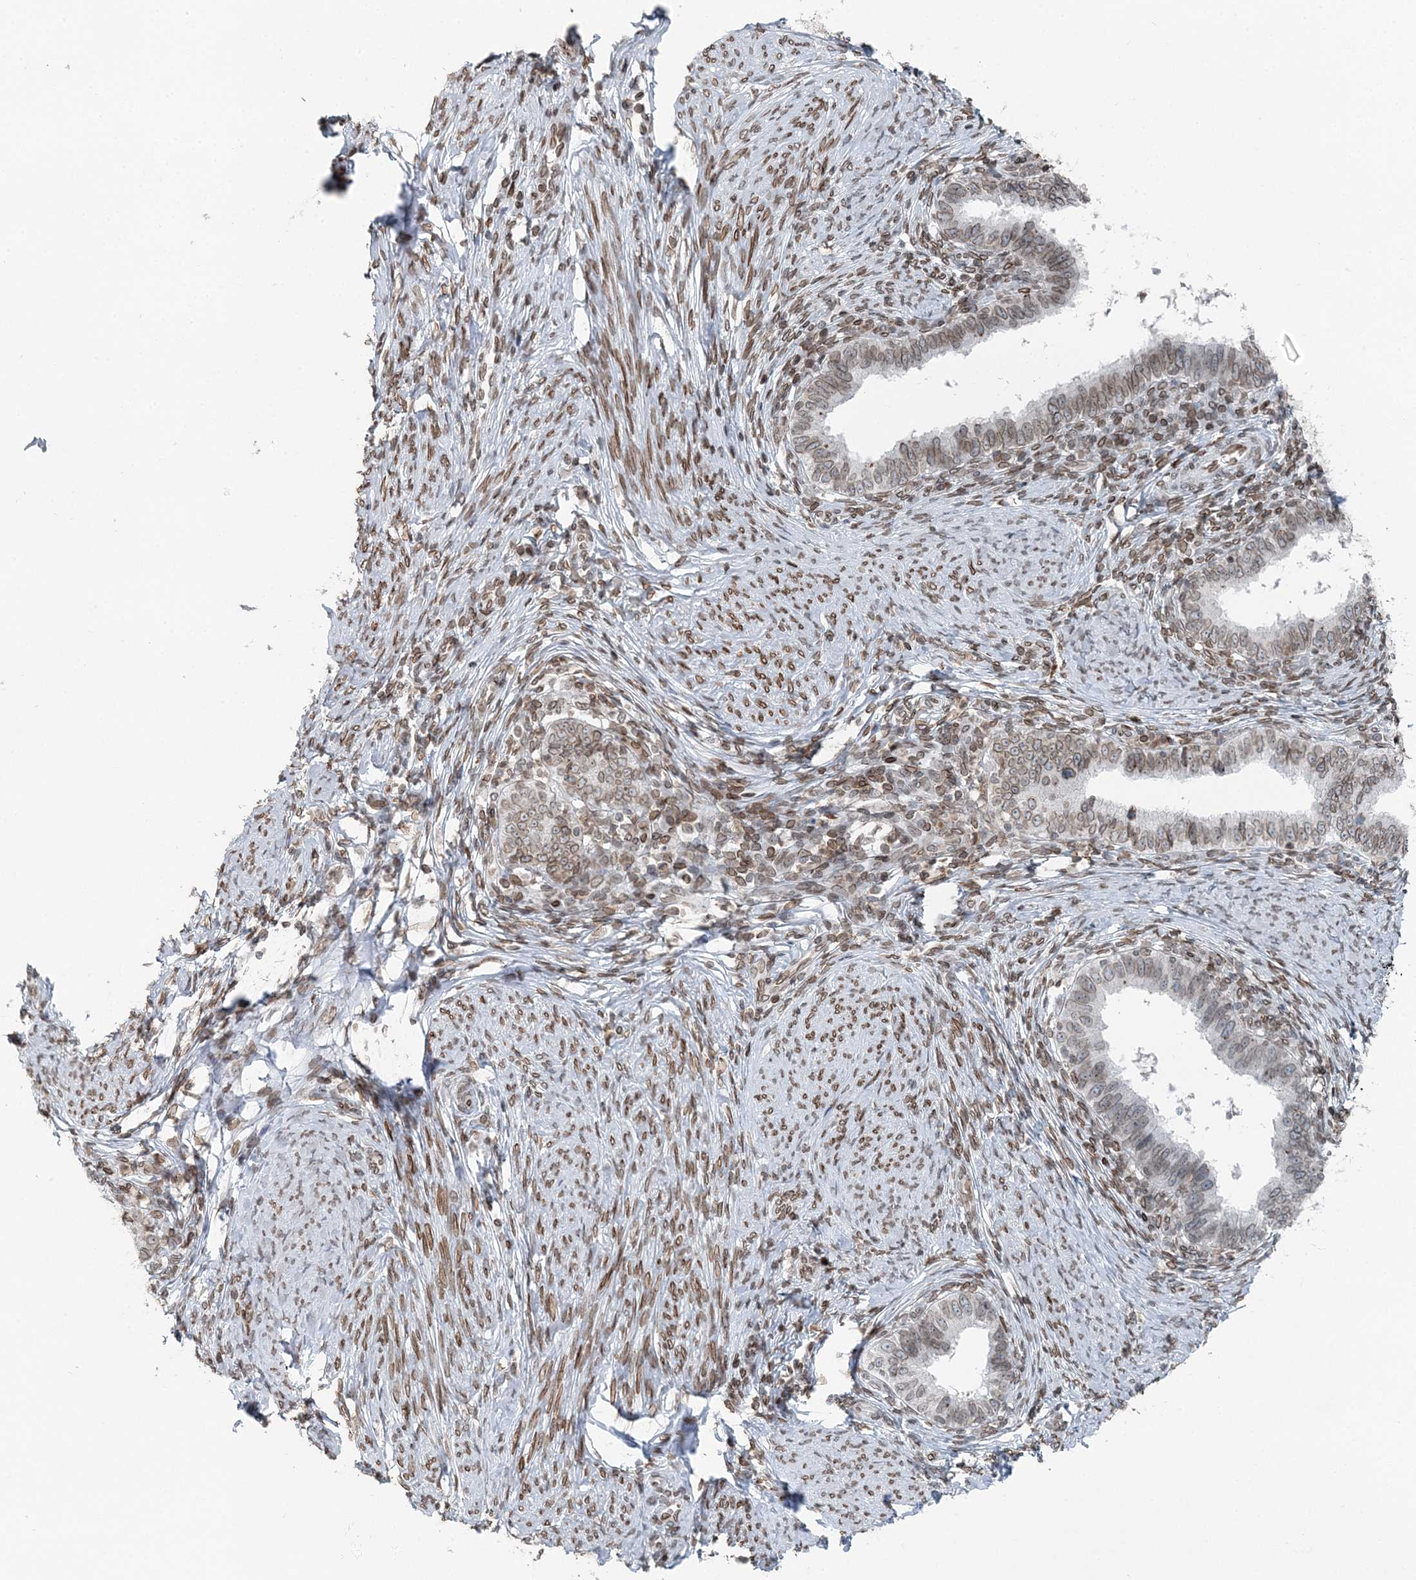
{"staining": {"intensity": "moderate", "quantity": ">75%", "location": "cytoplasmic/membranous,nuclear"}, "tissue": "cervical cancer", "cell_type": "Tumor cells", "image_type": "cancer", "snomed": [{"axis": "morphology", "description": "Adenocarcinoma, NOS"}, {"axis": "topography", "description": "Cervix"}], "caption": "A histopathology image of cervical cancer (adenocarcinoma) stained for a protein demonstrates moderate cytoplasmic/membranous and nuclear brown staining in tumor cells. (DAB = brown stain, brightfield microscopy at high magnification).", "gene": "GJD4", "patient": {"sex": "female", "age": 36}}